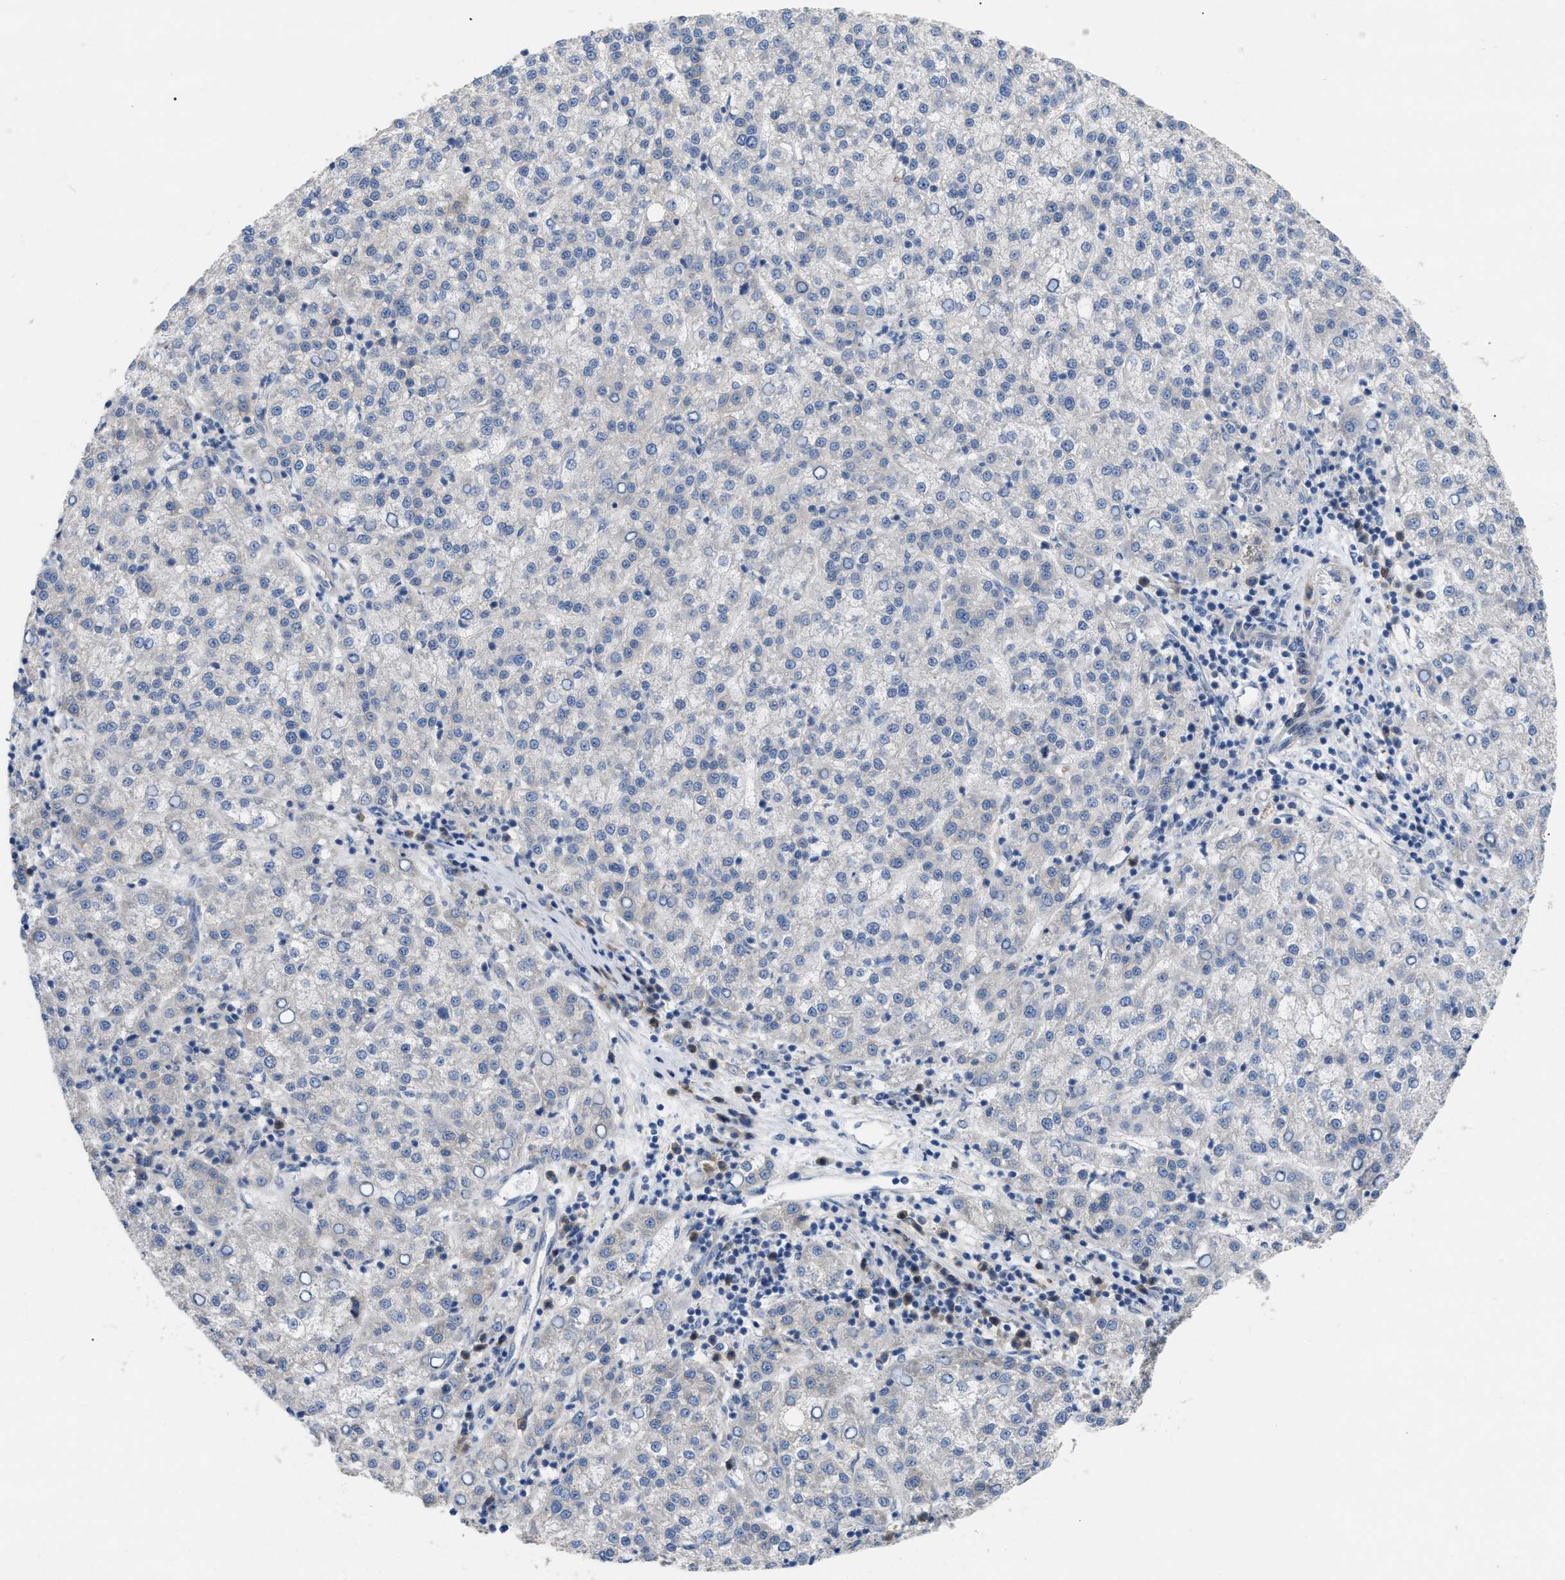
{"staining": {"intensity": "negative", "quantity": "none", "location": "none"}, "tissue": "liver cancer", "cell_type": "Tumor cells", "image_type": "cancer", "snomed": [{"axis": "morphology", "description": "Carcinoma, Hepatocellular, NOS"}, {"axis": "topography", "description": "Liver"}], "caption": "Liver cancer (hepatocellular carcinoma) was stained to show a protein in brown. There is no significant positivity in tumor cells.", "gene": "DHX58", "patient": {"sex": "female", "age": 58}}